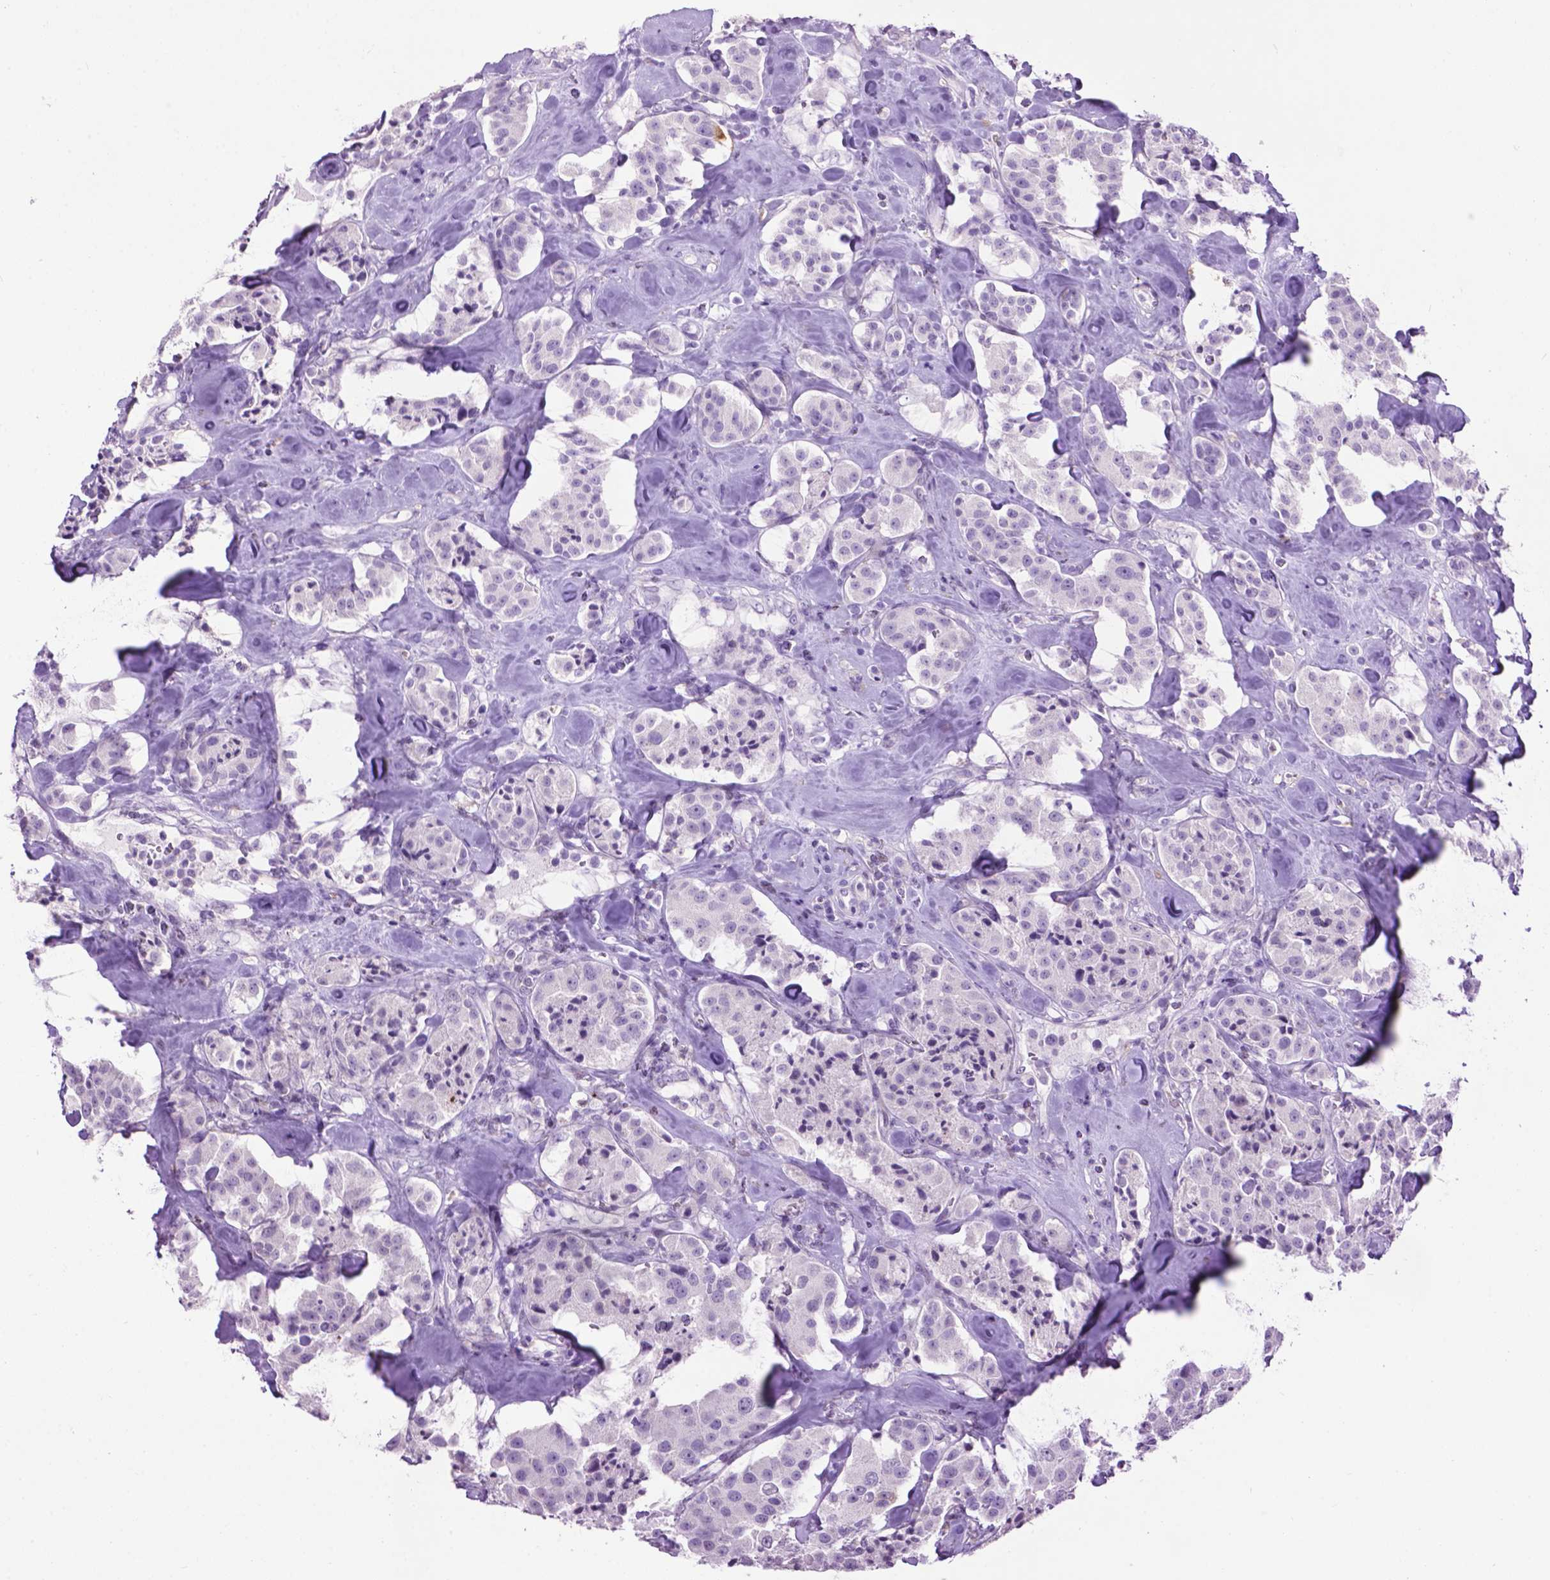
{"staining": {"intensity": "negative", "quantity": "none", "location": "none"}, "tissue": "carcinoid", "cell_type": "Tumor cells", "image_type": "cancer", "snomed": [{"axis": "morphology", "description": "Carcinoid, malignant, NOS"}, {"axis": "topography", "description": "Pancreas"}], "caption": "Human carcinoid (malignant) stained for a protein using immunohistochemistry shows no positivity in tumor cells.", "gene": "TH", "patient": {"sex": "male", "age": 41}}